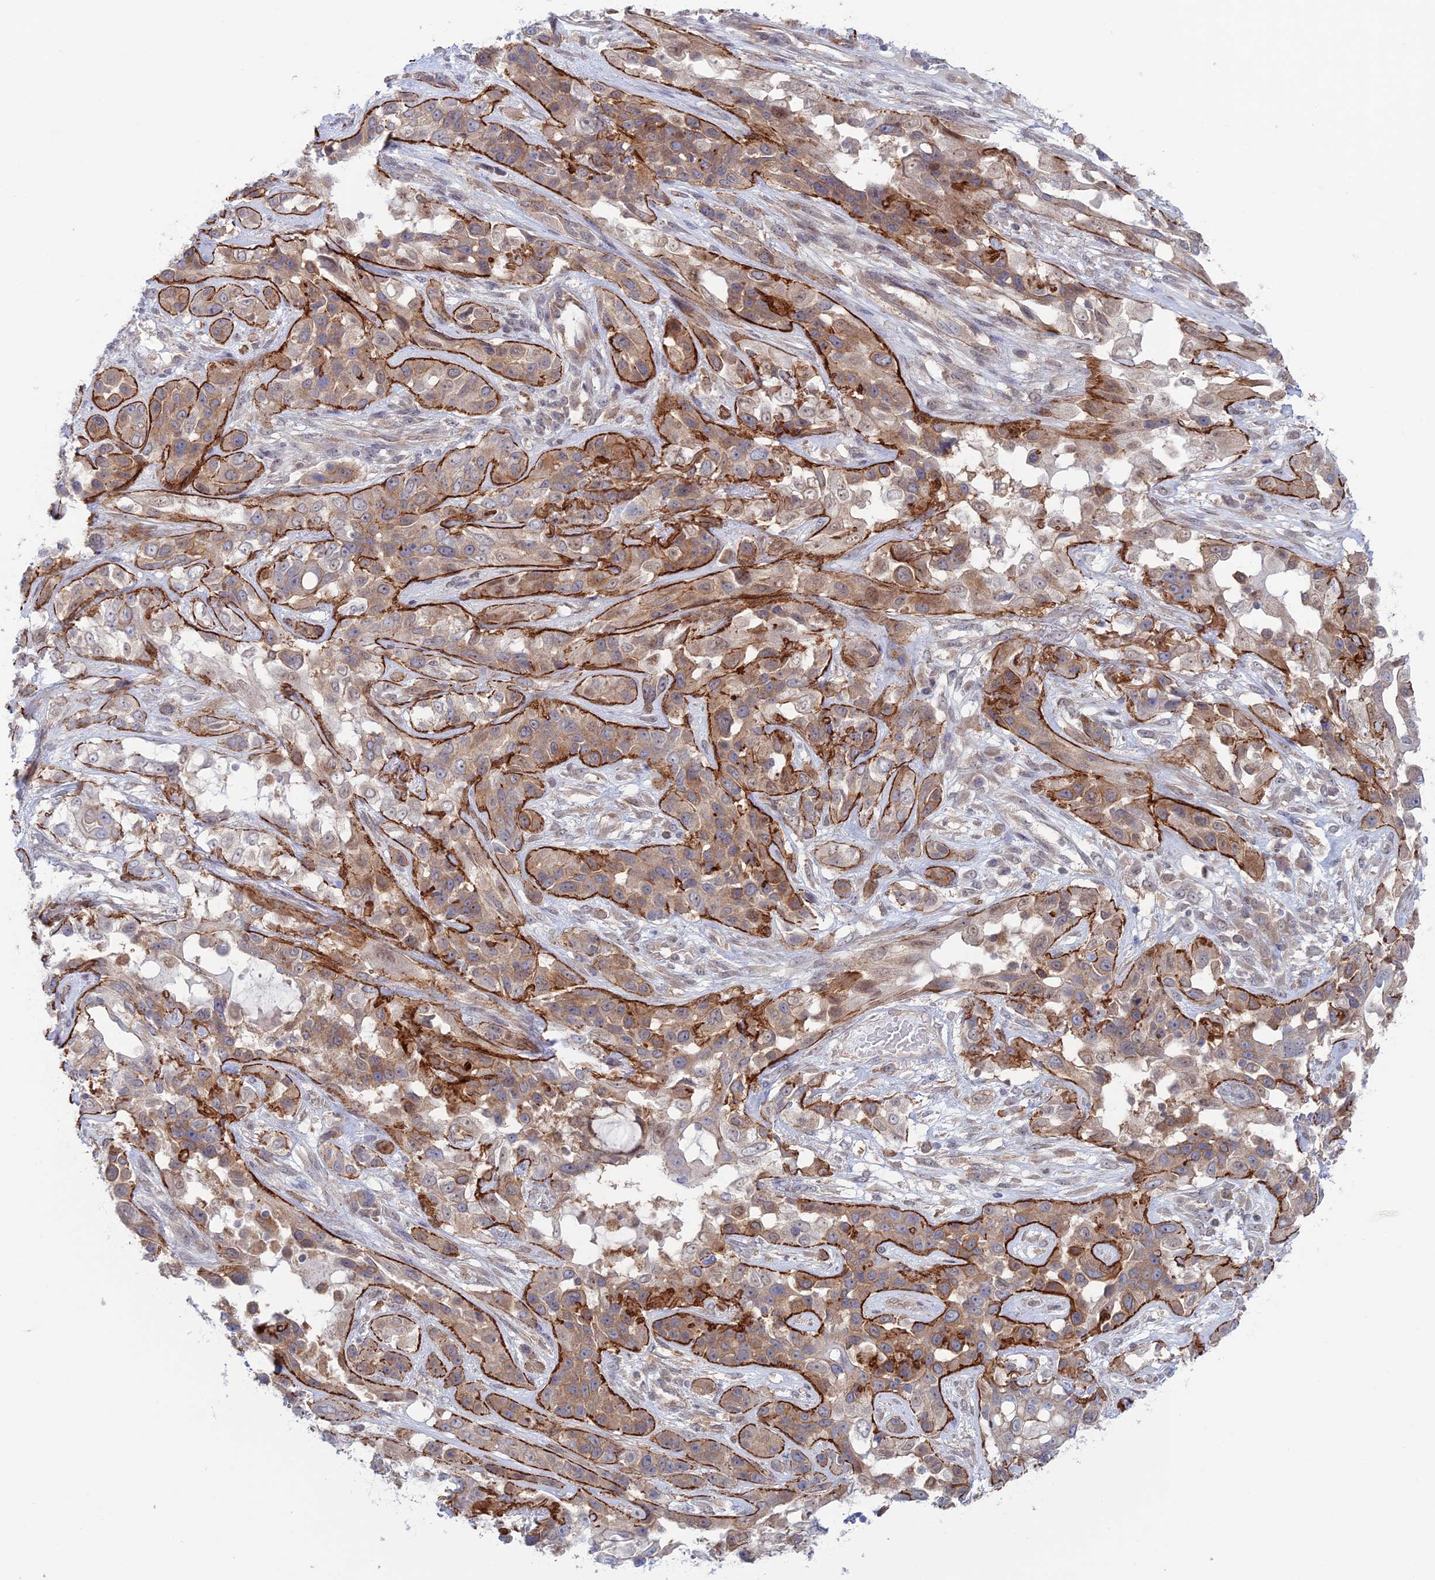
{"staining": {"intensity": "strong", "quantity": "<25%", "location": "cytoplasmic/membranous"}, "tissue": "lung cancer", "cell_type": "Tumor cells", "image_type": "cancer", "snomed": [{"axis": "morphology", "description": "Squamous cell carcinoma, NOS"}, {"axis": "topography", "description": "Lung"}], "caption": "An immunohistochemistry (IHC) photomicrograph of neoplastic tissue is shown. Protein staining in brown labels strong cytoplasmic/membranous positivity in squamous cell carcinoma (lung) within tumor cells.", "gene": "ABHD1", "patient": {"sex": "female", "age": 70}}